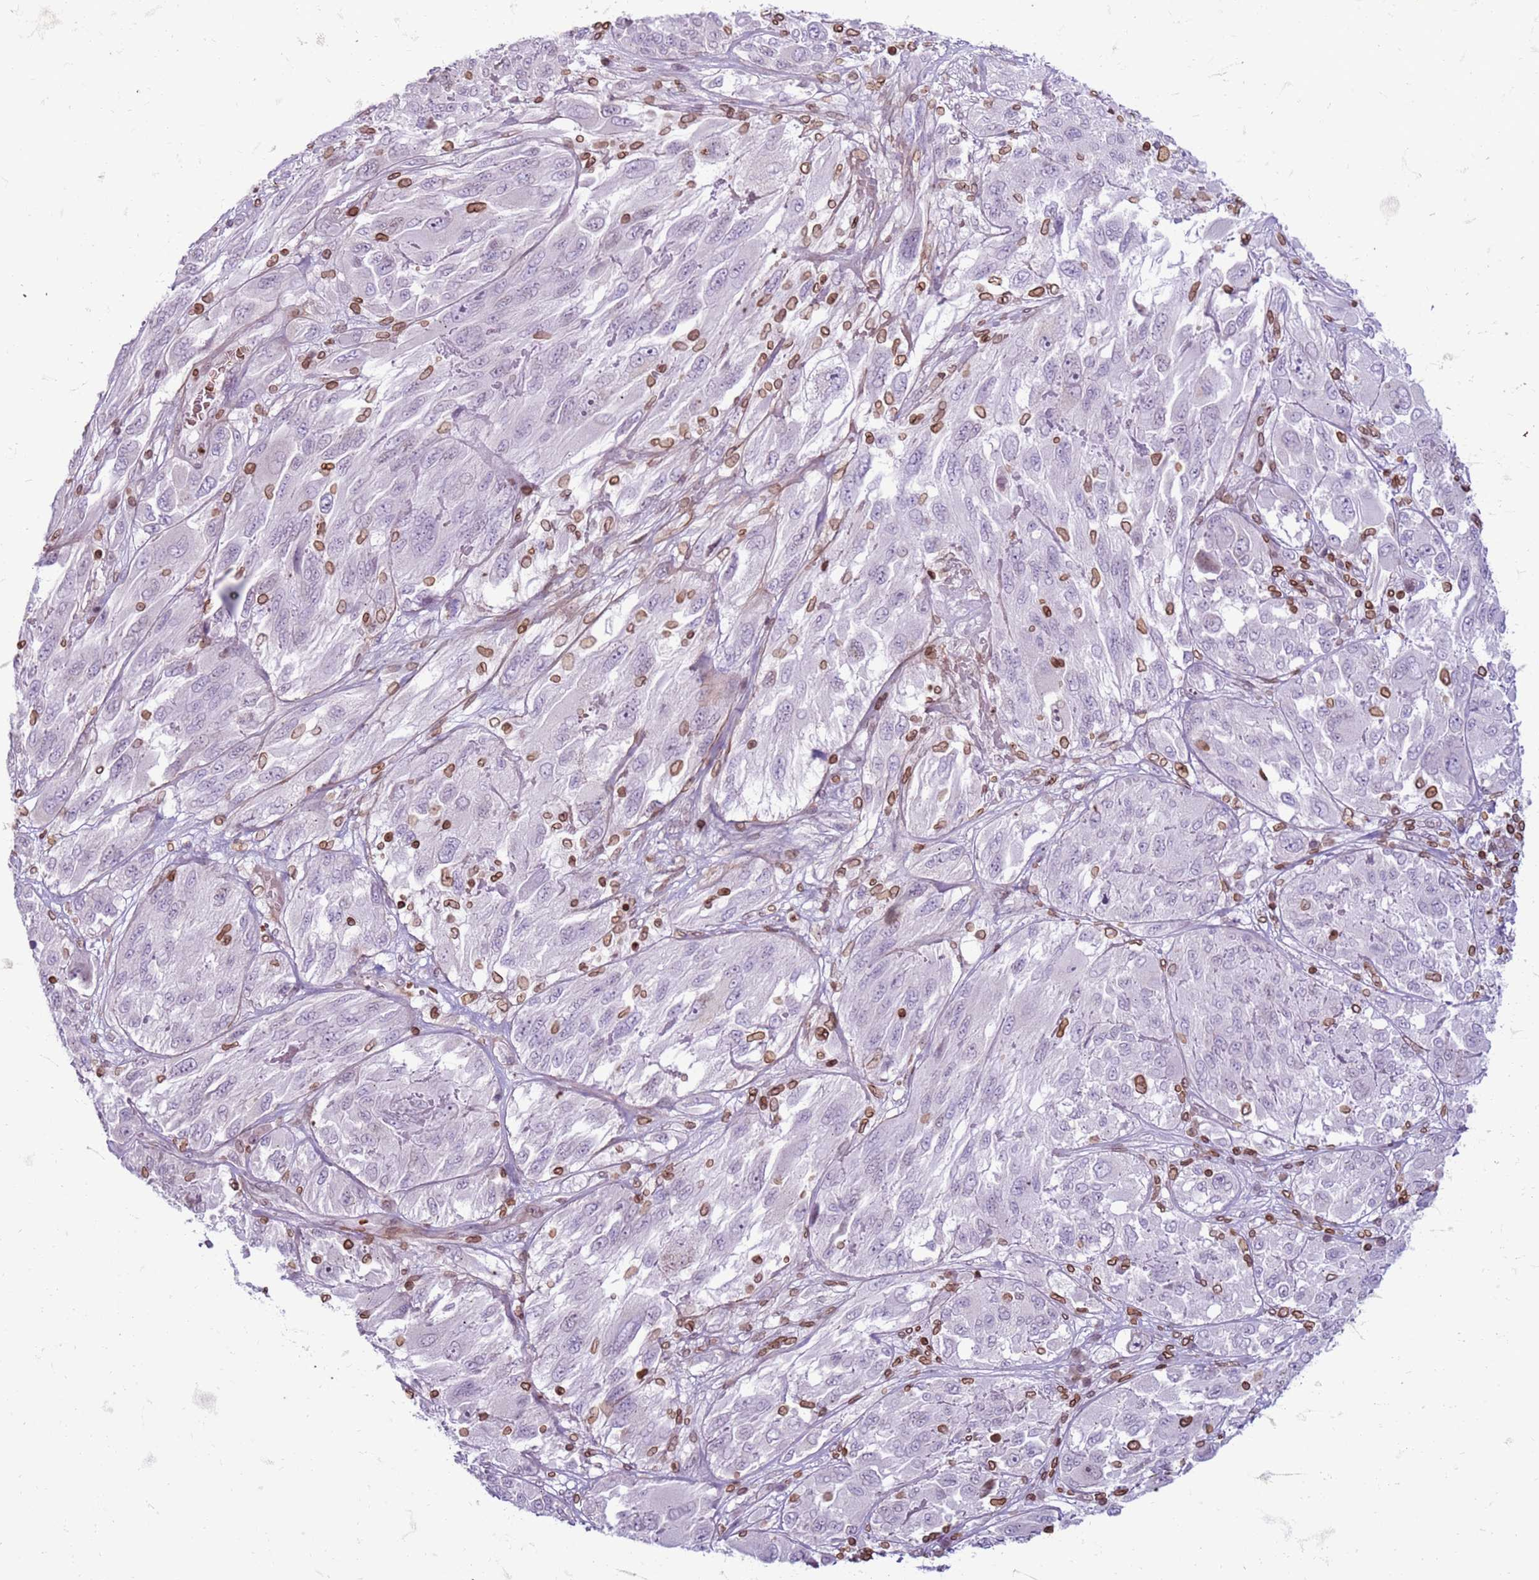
{"staining": {"intensity": "negative", "quantity": "none", "location": "none"}, "tissue": "melanoma", "cell_type": "Tumor cells", "image_type": "cancer", "snomed": [{"axis": "morphology", "description": "Malignant melanoma, NOS"}, {"axis": "topography", "description": "Skin"}], "caption": "This histopathology image is of malignant melanoma stained with IHC to label a protein in brown with the nuclei are counter-stained blue. There is no positivity in tumor cells.", "gene": "METTL25B", "patient": {"sex": "female", "age": 91}}